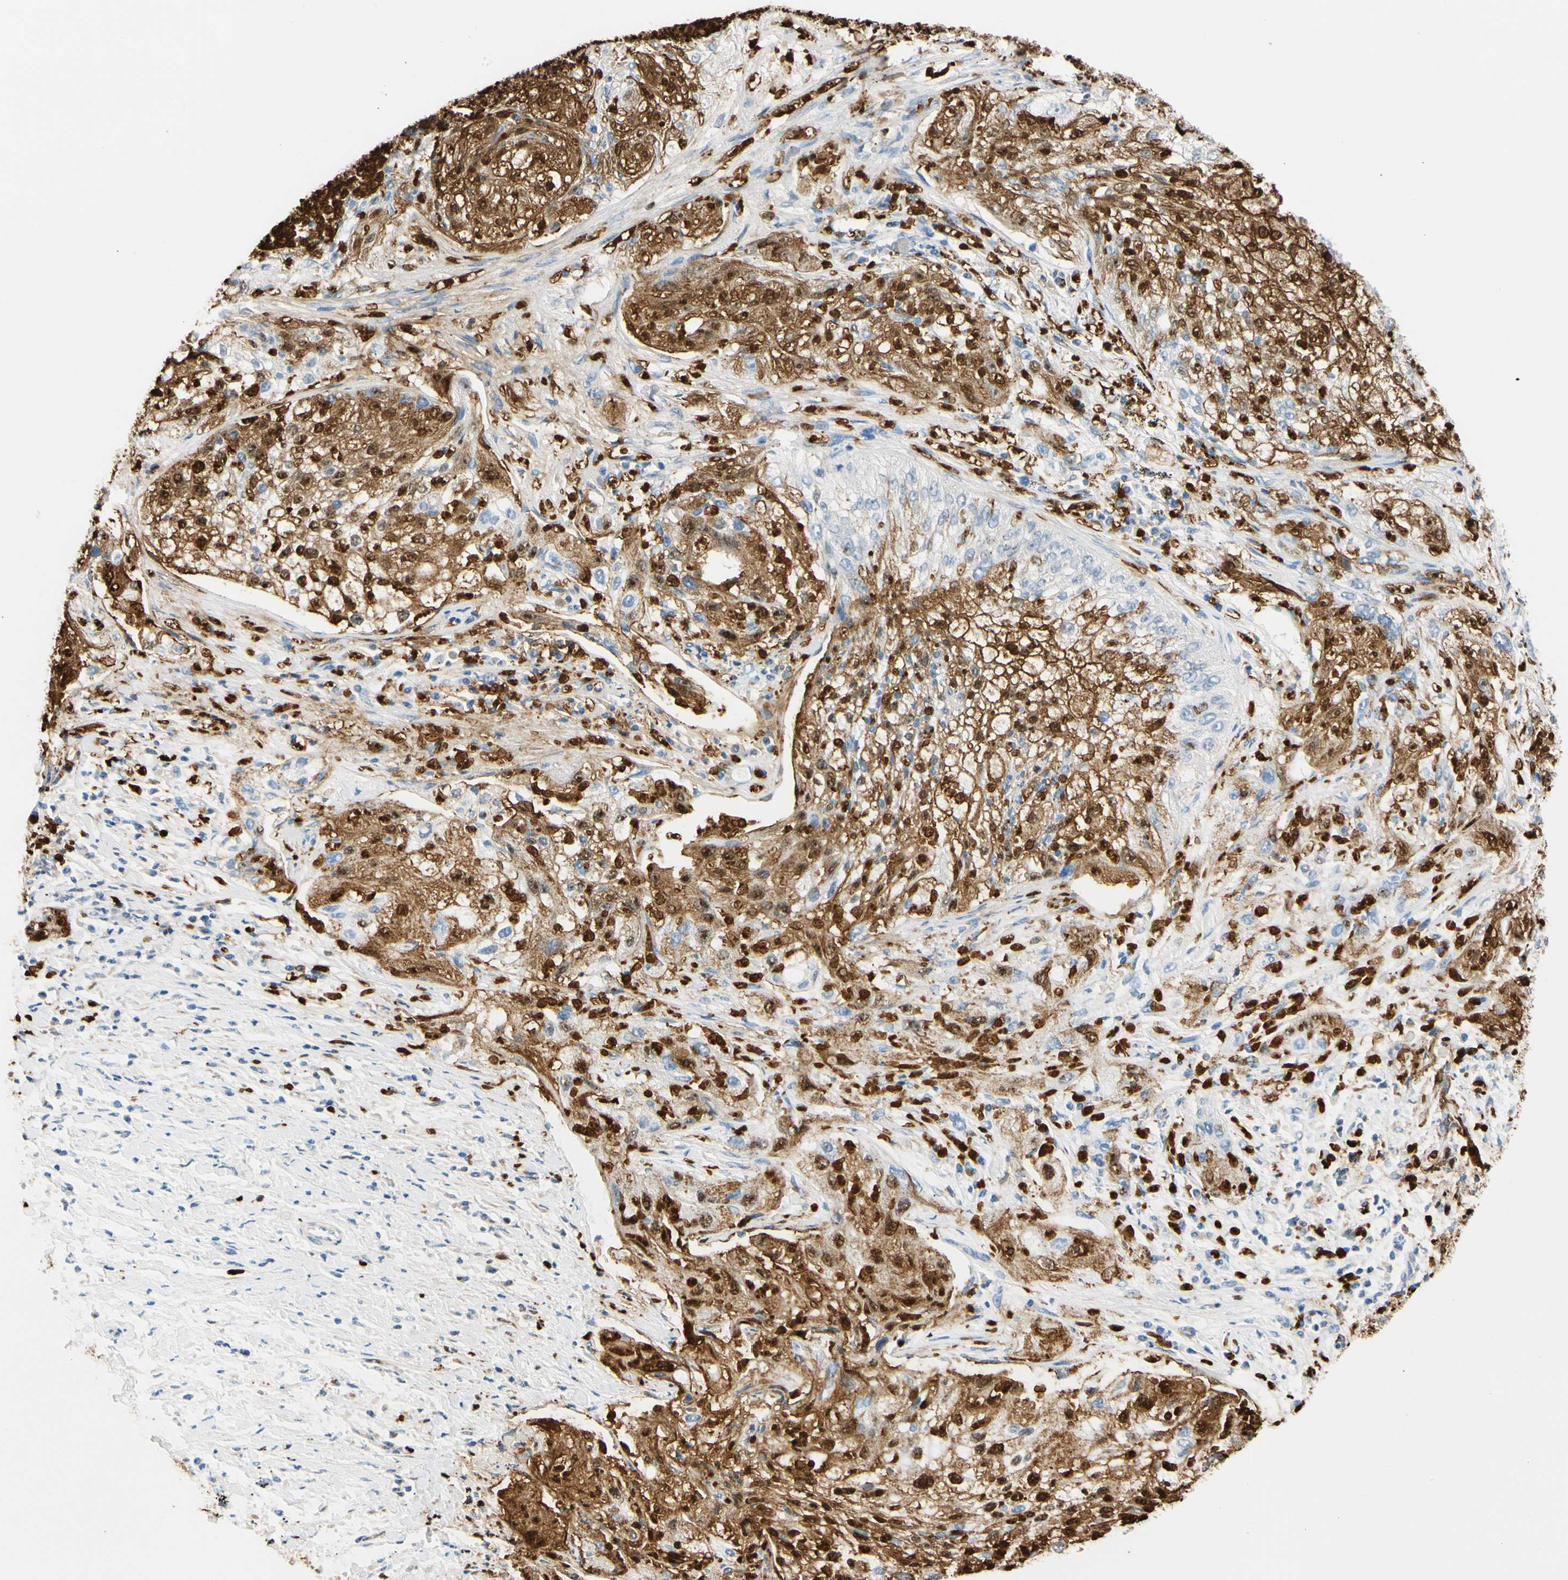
{"staining": {"intensity": "strong", "quantity": "25%-75%", "location": "cytoplasmic/membranous,nuclear"}, "tissue": "lung cancer", "cell_type": "Tumor cells", "image_type": "cancer", "snomed": [{"axis": "morphology", "description": "Inflammation, NOS"}, {"axis": "morphology", "description": "Squamous cell carcinoma, NOS"}, {"axis": "topography", "description": "Lymph node"}, {"axis": "topography", "description": "Soft tissue"}, {"axis": "topography", "description": "Lung"}], "caption": "Strong cytoplasmic/membranous and nuclear positivity for a protein is identified in about 25%-75% of tumor cells of lung cancer (squamous cell carcinoma) using immunohistochemistry.", "gene": "TRAF5", "patient": {"sex": "male", "age": 66}}